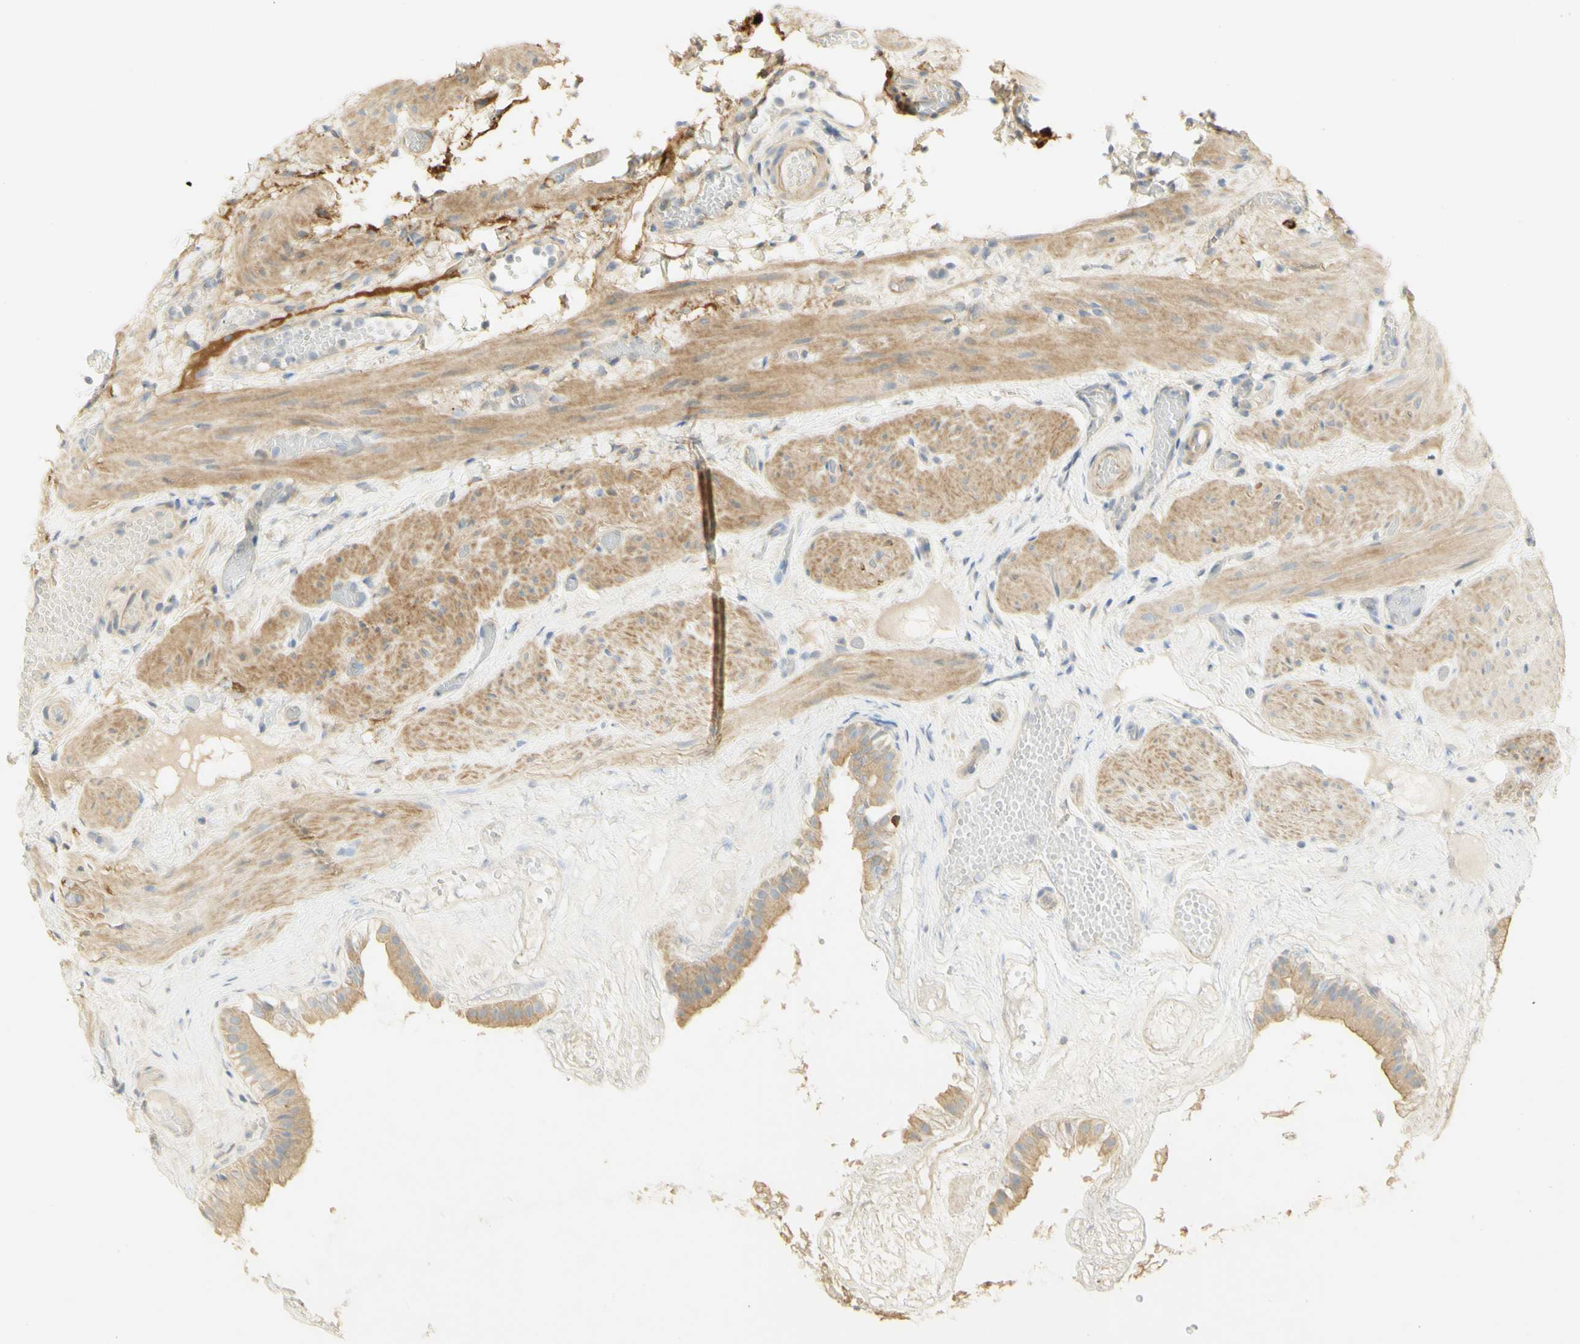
{"staining": {"intensity": "moderate", "quantity": ">75%", "location": "cytoplasmic/membranous"}, "tissue": "gallbladder", "cell_type": "Glandular cells", "image_type": "normal", "snomed": [{"axis": "morphology", "description": "Normal tissue, NOS"}, {"axis": "topography", "description": "Gallbladder"}], "caption": "A brown stain shows moderate cytoplasmic/membranous positivity of a protein in glandular cells of benign human gallbladder. The staining was performed using DAB (3,3'-diaminobenzidine), with brown indicating positive protein expression. Nuclei are stained blue with hematoxylin.", "gene": "KIF11", "patient": {"sex": "female", "age": 26}}